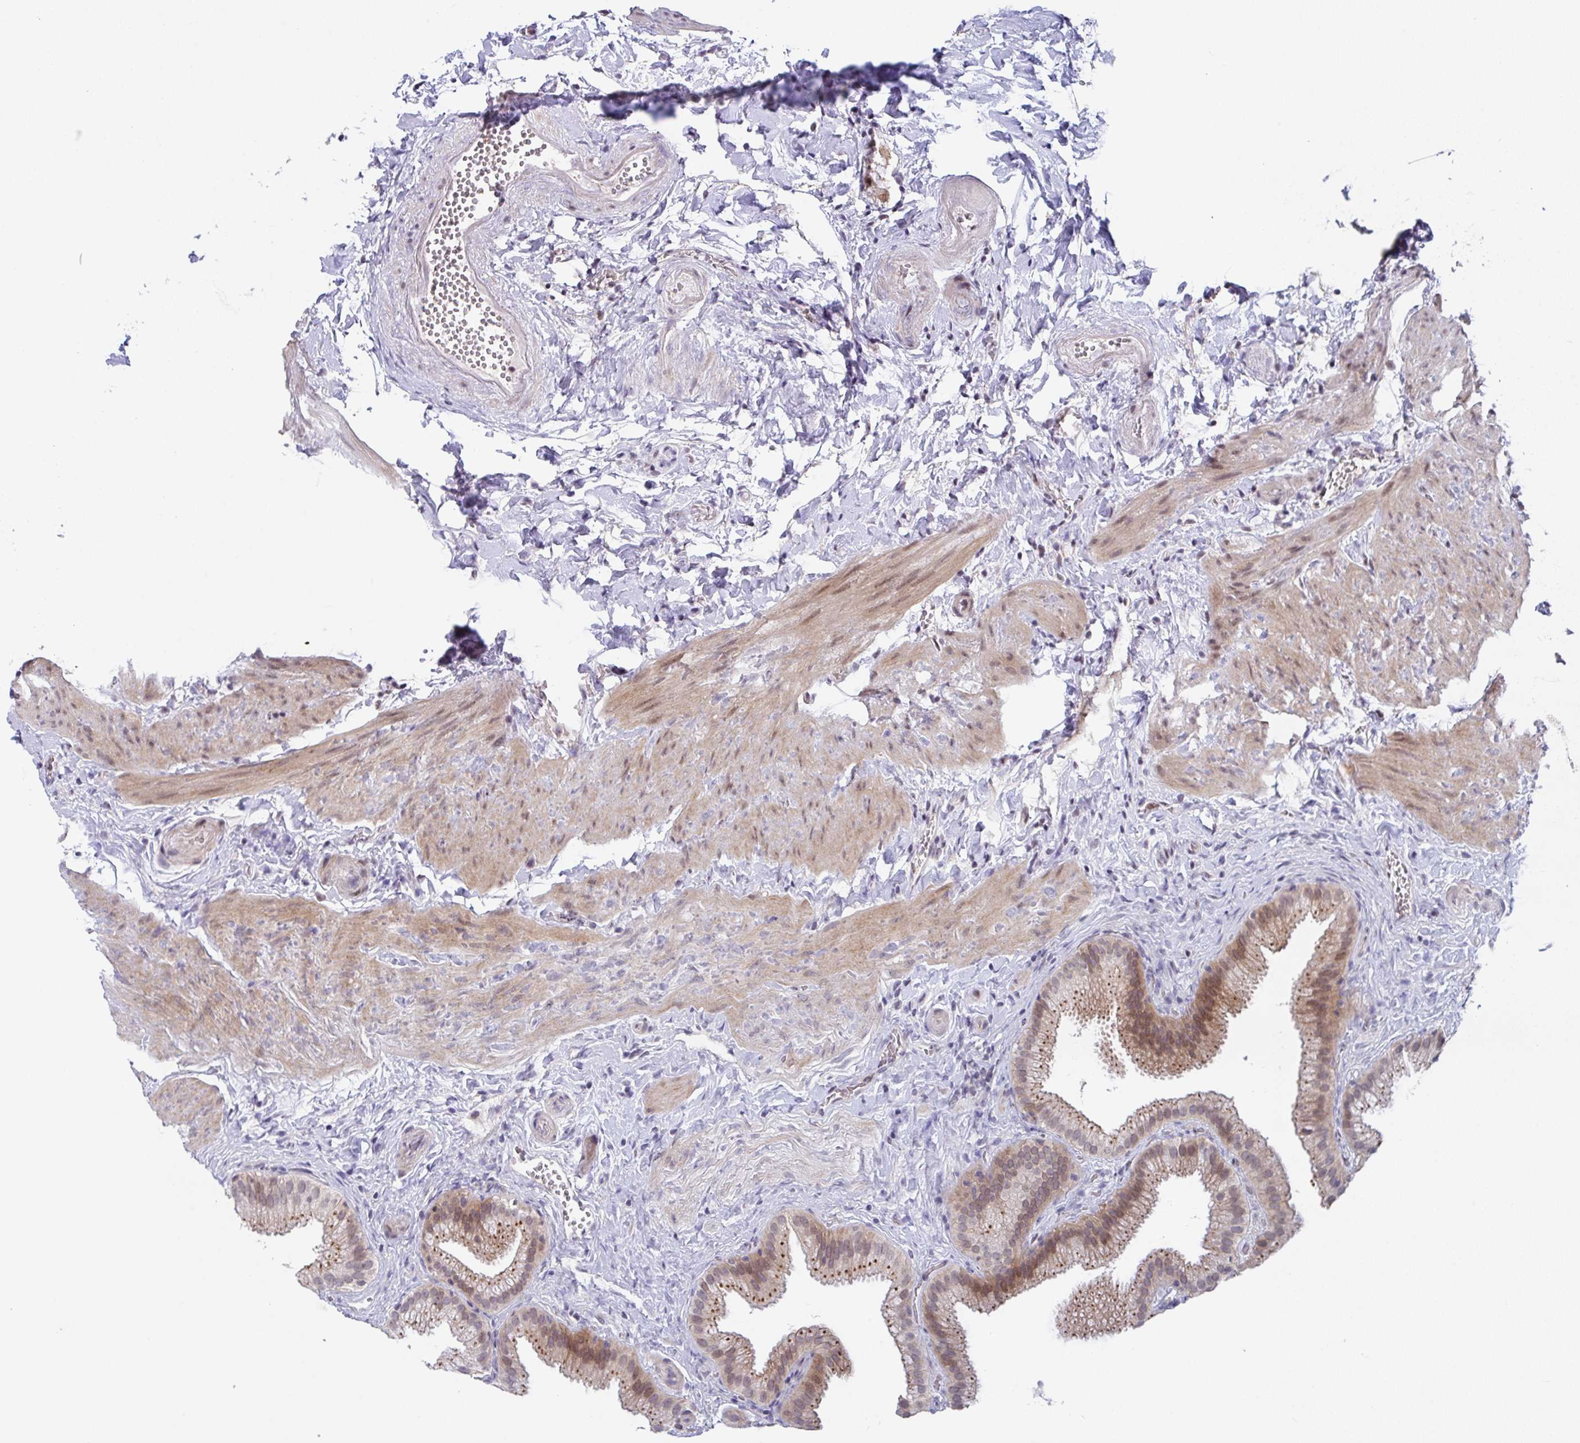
{"staining": {"intensity": "strong", "quantity": ">75%", "location": "cytoplasmic/membranous,nuclear"}, "tissue": "gallbladder", "cell_type": "Glandular cells", "image_type": "normal", "snomed": [{"axis": "morphology", "description": "Normal tissue, NOS"}, {"axis": "topography", "description": "Gallbladder"}], "caption": "Brown immunohistochemical staining in normal human gallbladder reveals strong cytoplasmic/membranous,nuclear positivity in approximately >75% of glandular cells.", "gene": "RBM18", "patient": {"sex": "female", "age": 63}}